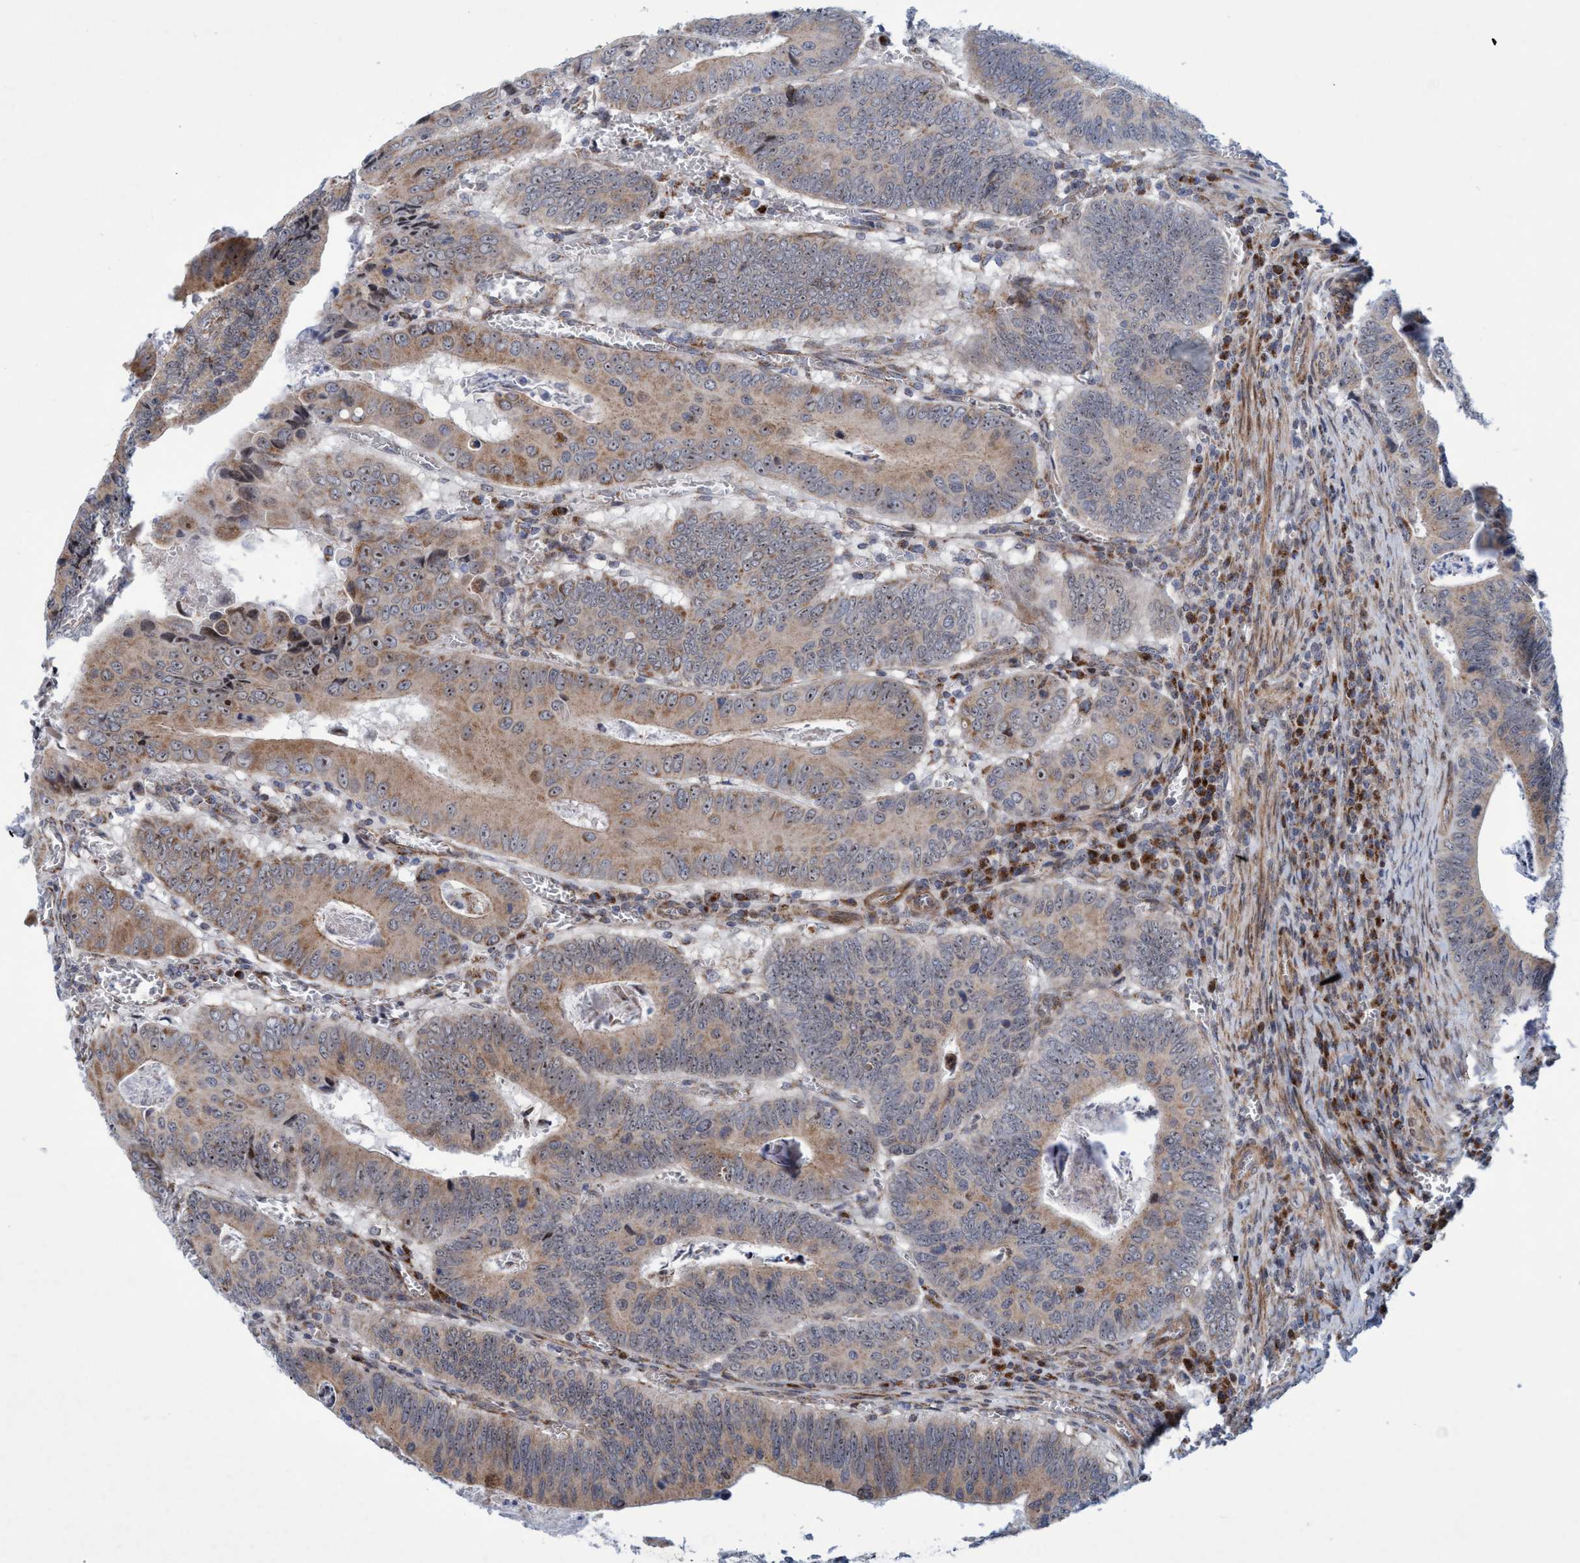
{"staining": {"intensity": "moderate", "quantity": ">75%", "location": "cytoplasmic/membranous"}, "tissue": "colorectal cancer", "cell_type": "Tumor cells", "image_type": "cancer", "snomed": [{"axis": "morphology", "description": "Inflammation, NOS"}, {"axis": "morphology", "description": "Adenocarcinoma, NOS"}, {"axis": "topography", "description": "Colon"}], "caption": "This is a photomicrograph of IHC staining of colorectal adenocarcinoma, which shows moderate staining in the cytoplasmic/membranous of tumor cells.", "gene": "POLR1F", "patient": {"sex": "male", "age": 72}}